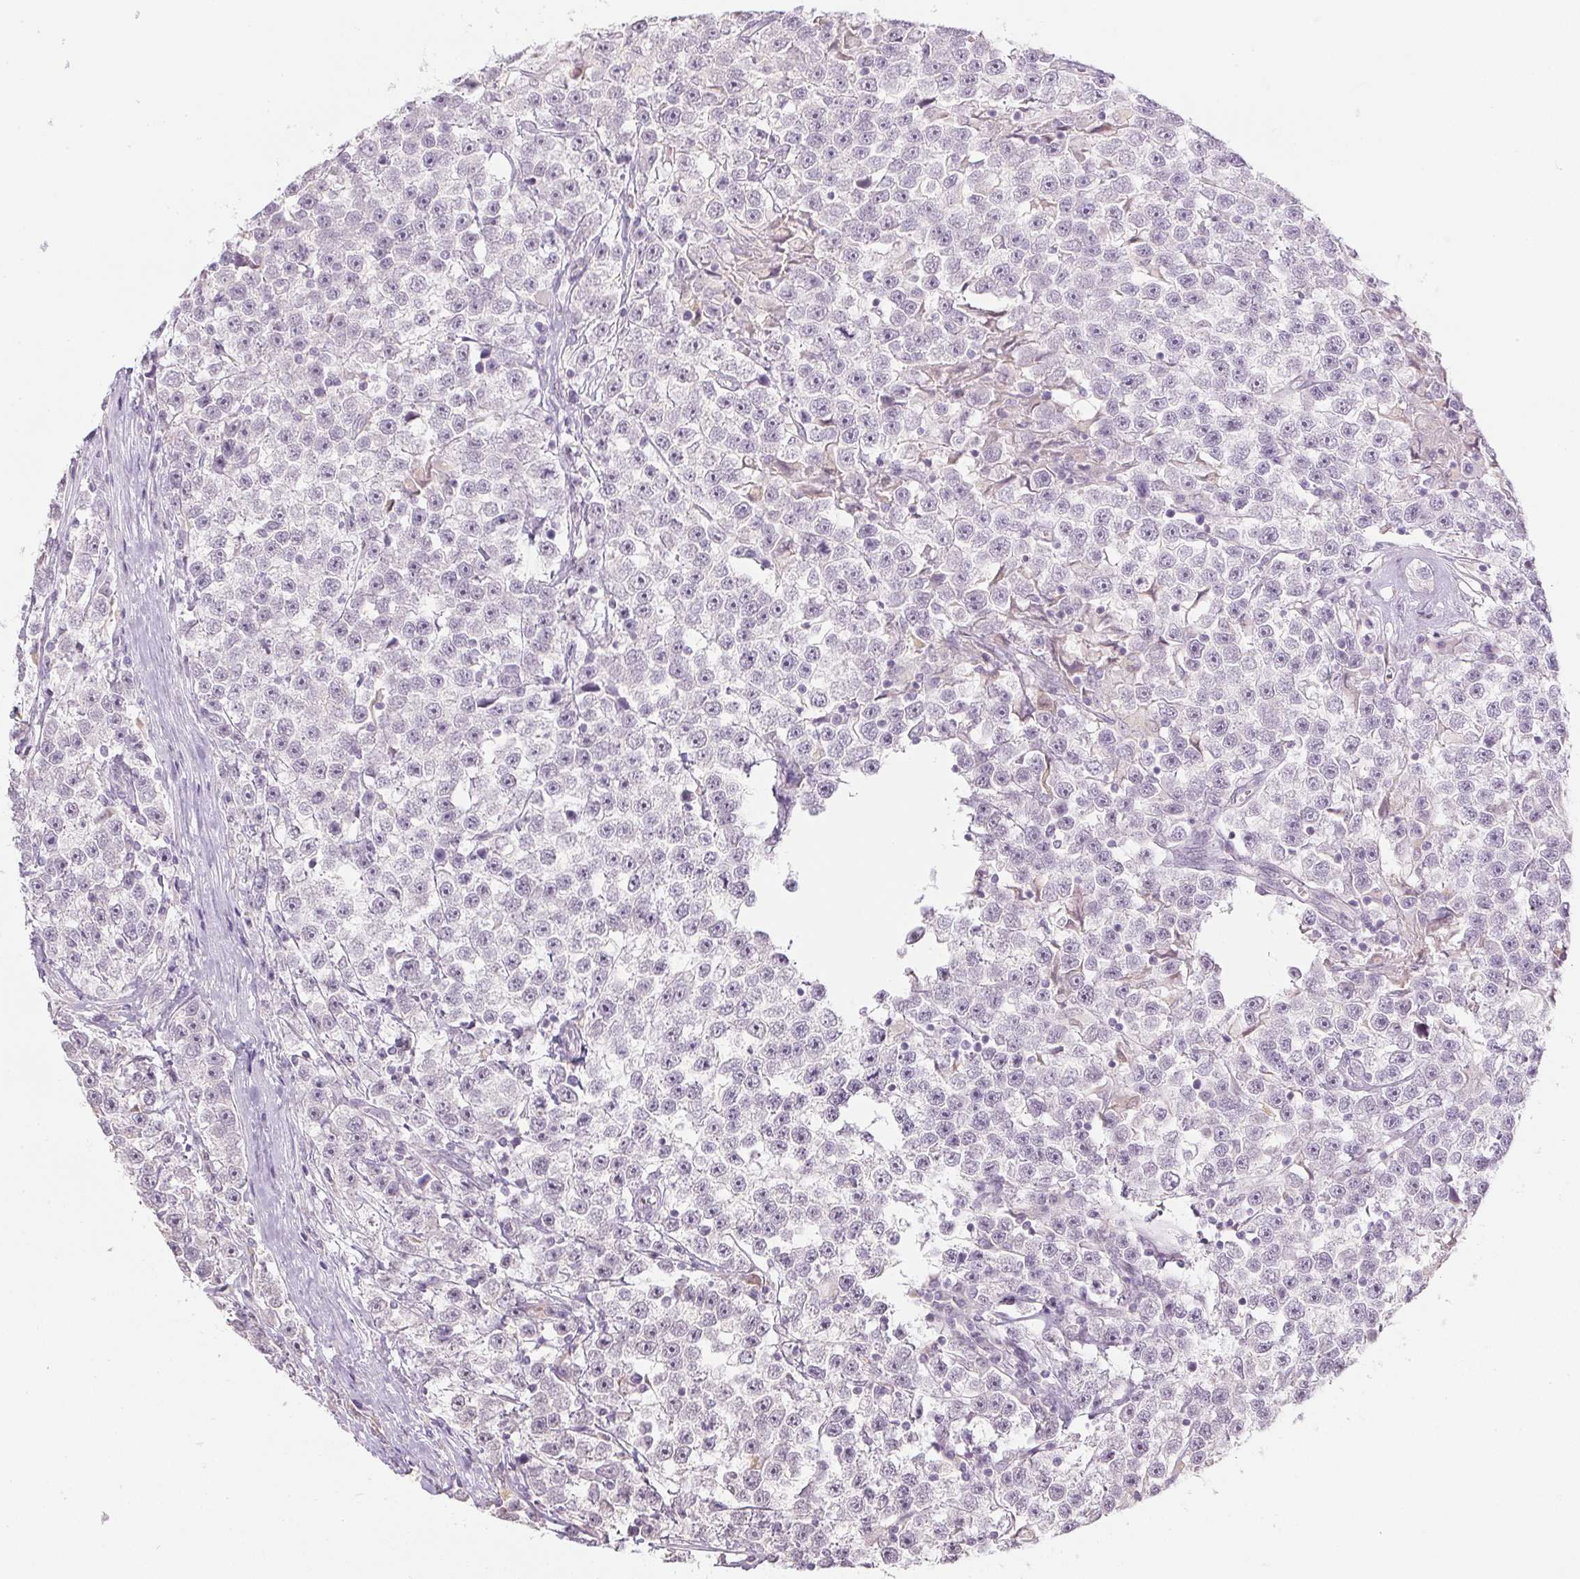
{"staining": {"intensity": "negative", "quantity": "none", "location": "none"}, "tissue": "testis cancer", "cell_type": "Tumor cells", "image_type": "cancer", "snomed": [{"axis": "morphology", "description": "Seminoma, NOS"}, {"axis": "topography", "description": "Testis"}], "caption": "DAB immunohistochemical staining of testis cancer (seminoma) shows no significant staining in tumor cells.", "gene": "CTCFL", "patient": {"sex": "male", "age": 31}}